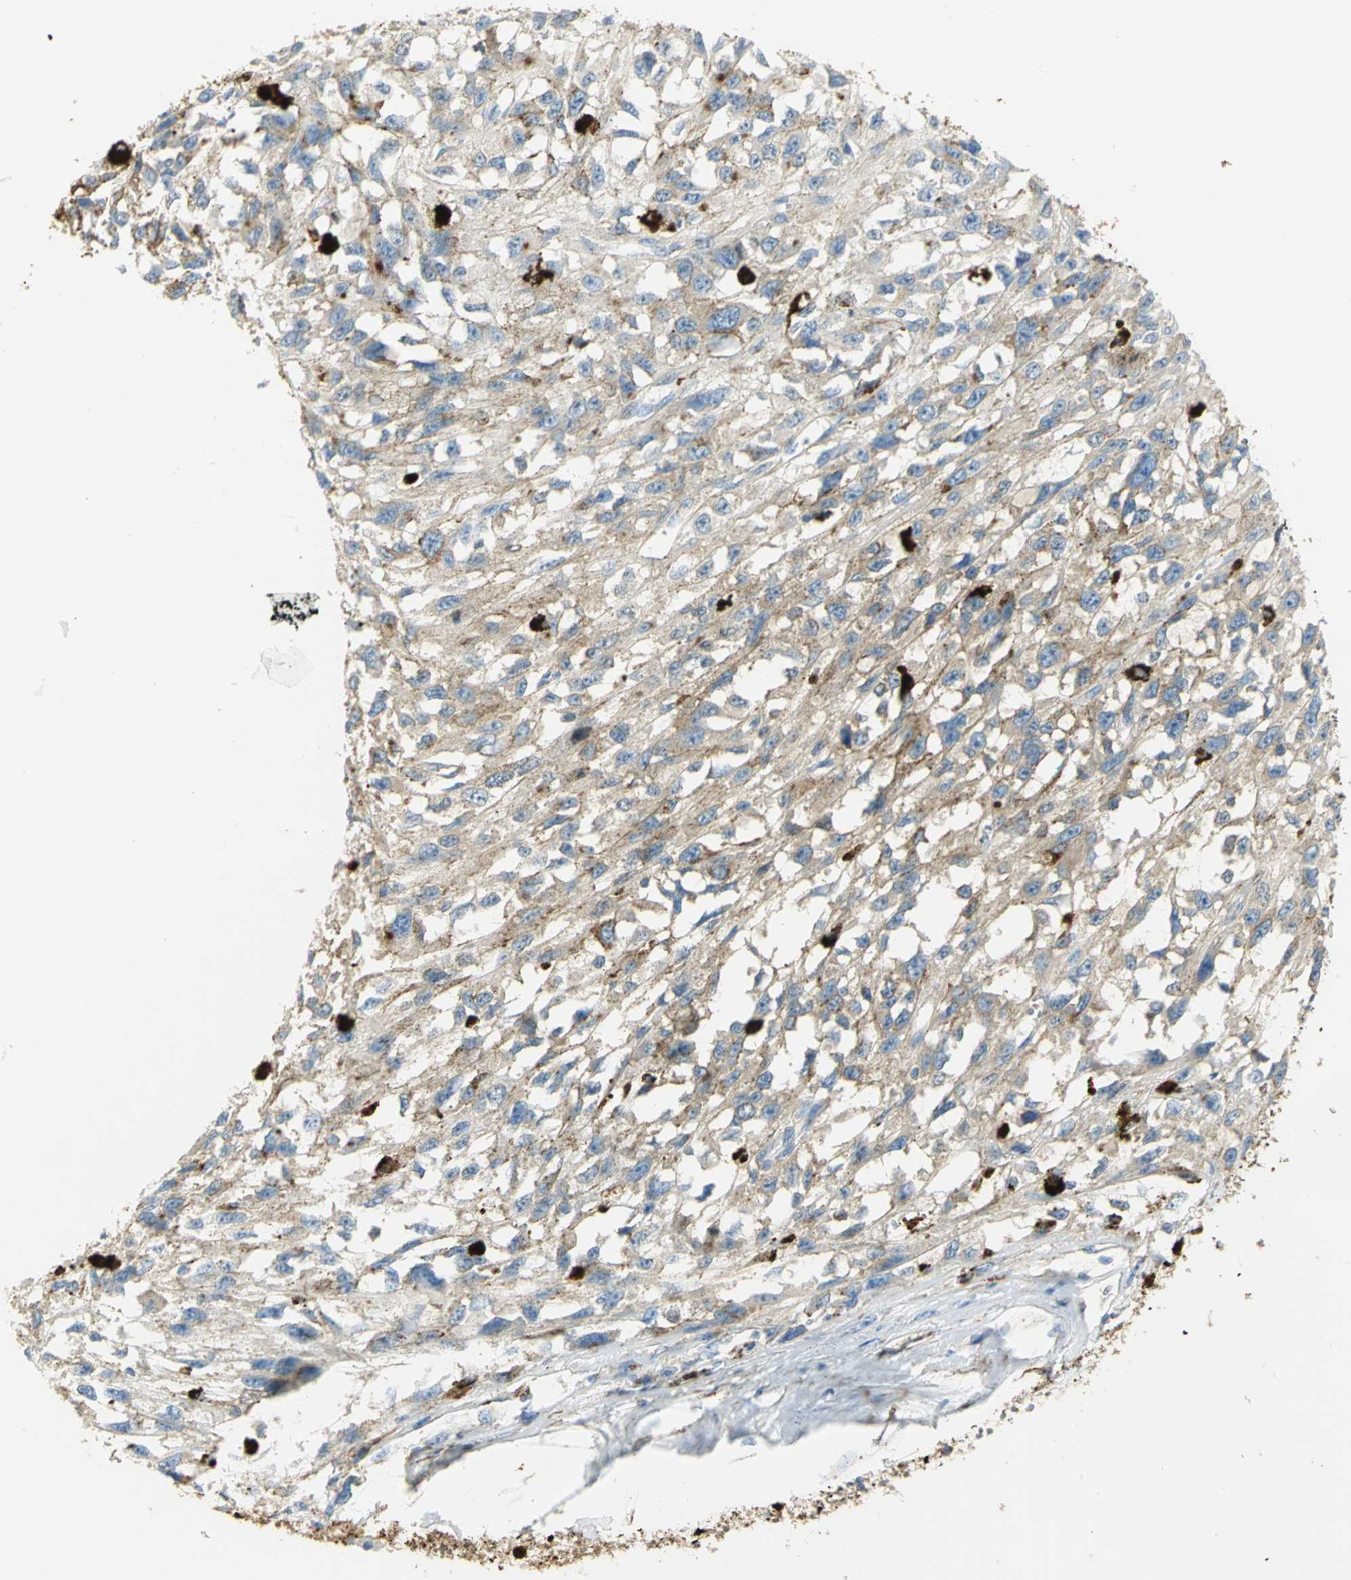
{"staining": {"intensity": "moderate", "quantity": ">75%", "location": "cytoplasmic/membranous"}, "tissue": "melanoma", "cell_type": "Tumor cells", "image_type": "cancer", "snomed": [{"axis": "morphology", "description": "Malignant melanoma, Metastatic site"}, {"axis": "topography", "description": "Lymph node"}], "caption": "Moderate cytoplasmic/membranous protein expression is identified in approximately >75% of tumor cells in malignant melanoma (metastatic site).", "gene": "ARSA", "patient": {"sex": "male", "age": 59}}